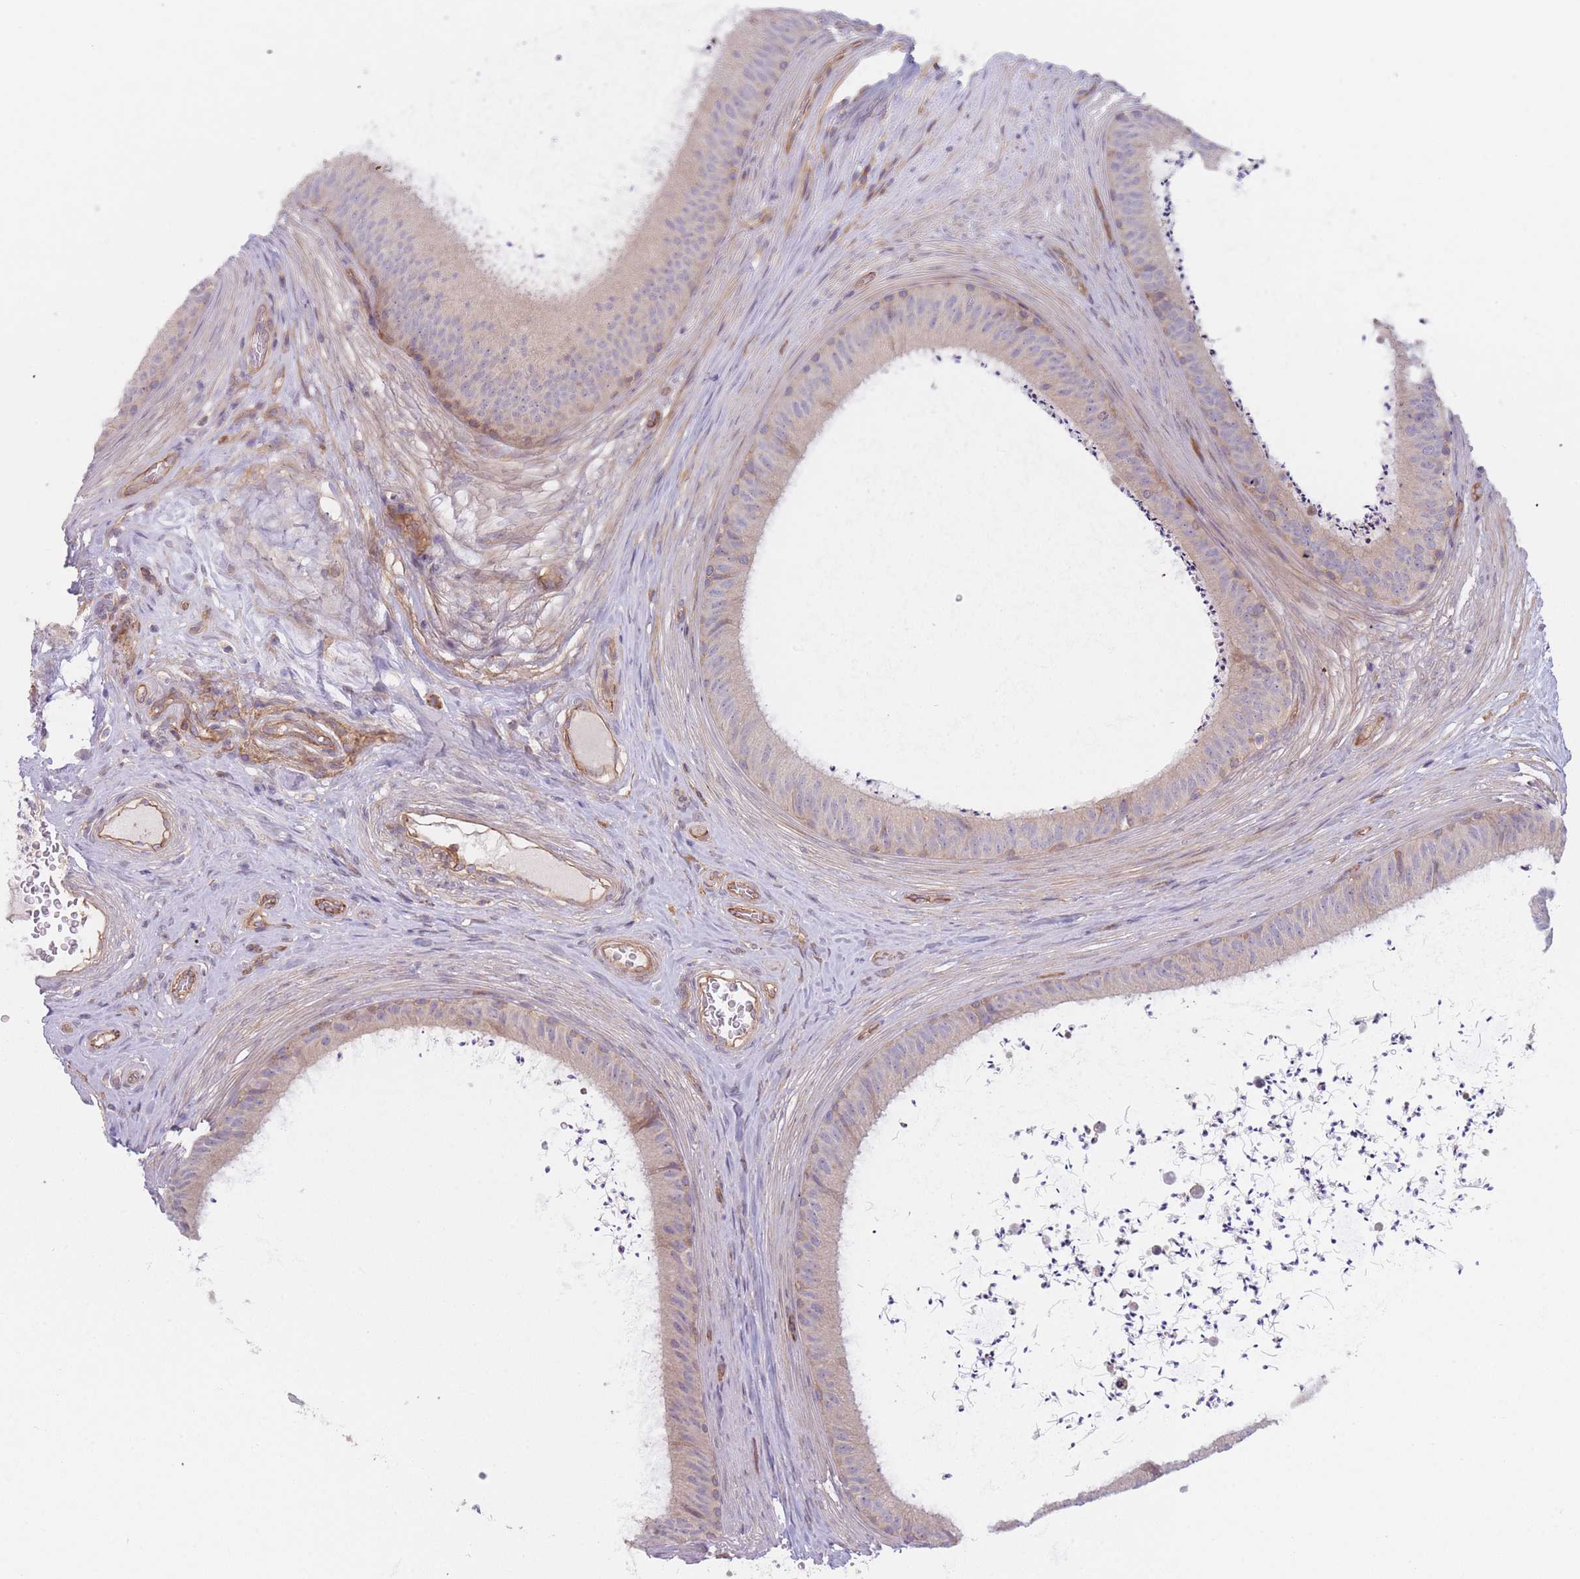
{"staining": {"intensity": "moderate", "quantity": "<25%", "location": "cytoplasmic/membranous"}, "tissue": "epididymis", "cell_type": "Glandular cells", "image_type": "normal", "snomed": [{"axis": "morphology", "description": "Normal tissue, NOS"}, {"axis": "topography", "description": "Testis"}, {"axis": "topography", "description": "Epididymis"}], "caption": "The immunohistochemical stain labels moderate cytoplasmic/membranous positivity in glandular cells of benign epididymis.", "gene": "WDR93", "patient": {"sex": "male", "age": 41}}